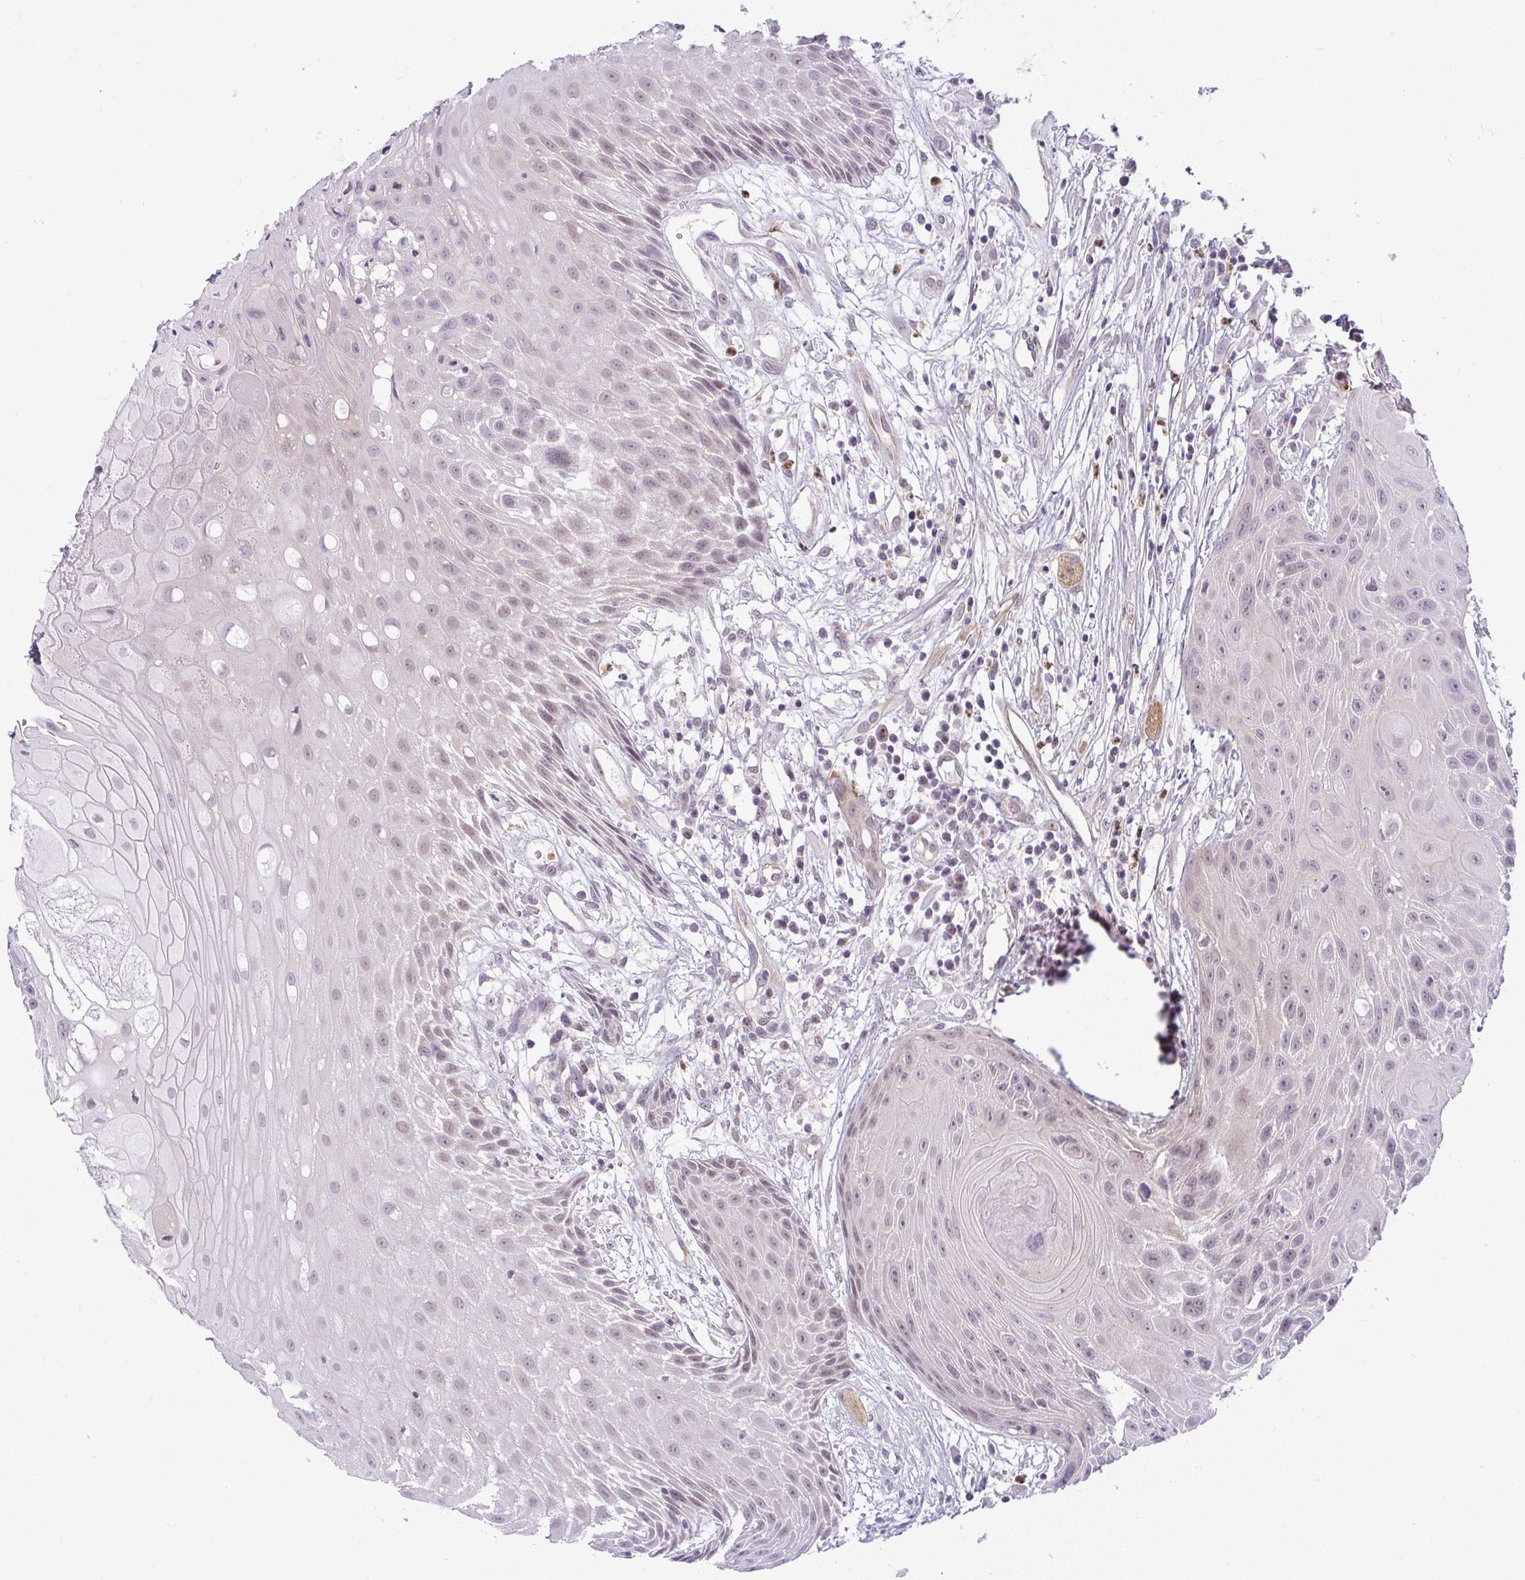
{"staining": {"intensity": "negative", "quantity": "none", "location": "none"}, "tissue": "head and neck cancer", "cell_type": "Tumor cells", "image_type": "cancer", "snomed": [{"axis": "morphology", "description": "Squamous cell carcinoma, NOS"}, {"axis": "topography", "description": "Head-Neck"}], "caption": "An IHC photomicrograph of head and neck squamous cell carcinoma is shown. There is no staining in tumor cells of head and neck squamous cell carcinoma.", "gene": "DZIP1", "patient": {"sex": "female", "age": 73}}